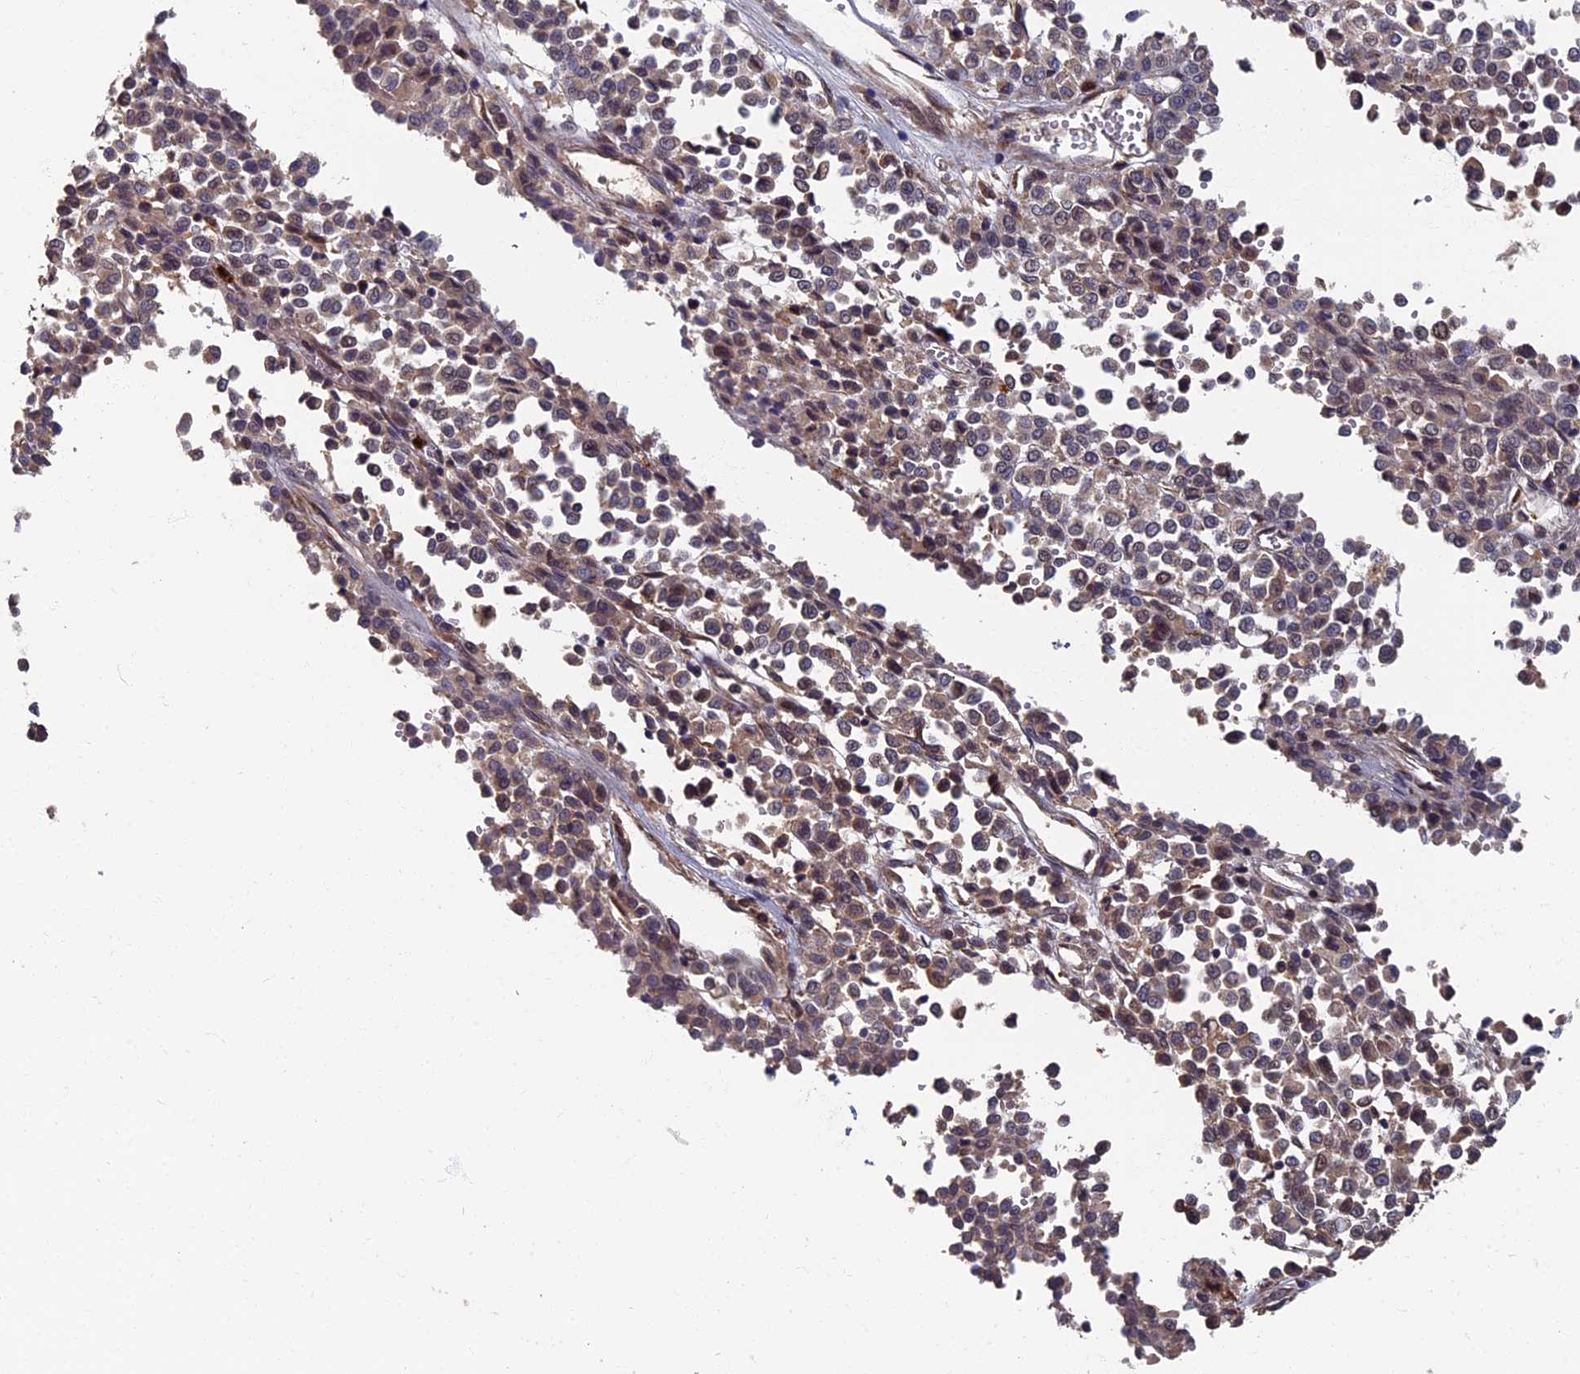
{"staining": {"intensity": "weak", "quantity": ">75%", "location": "cytoplasmic/membranous"}, "tissue": "melanoma", "cell_type": "Tumor cells", "image_type": "cancer", "snomed": [{"axis": "morphology", "description": "Malignant melanoma, Metastatic site"}, {"axis": "topography", "description": "Pancreas"}], "caption": "Malignant melanoma (metastatic site) tissue shows weak cytoplasmic/membranous expression in about >75% of tumor cells, visualized by immunohistochemistry.", "gene": "TNK2", "patient": {"sex": "female", "age": 30}}